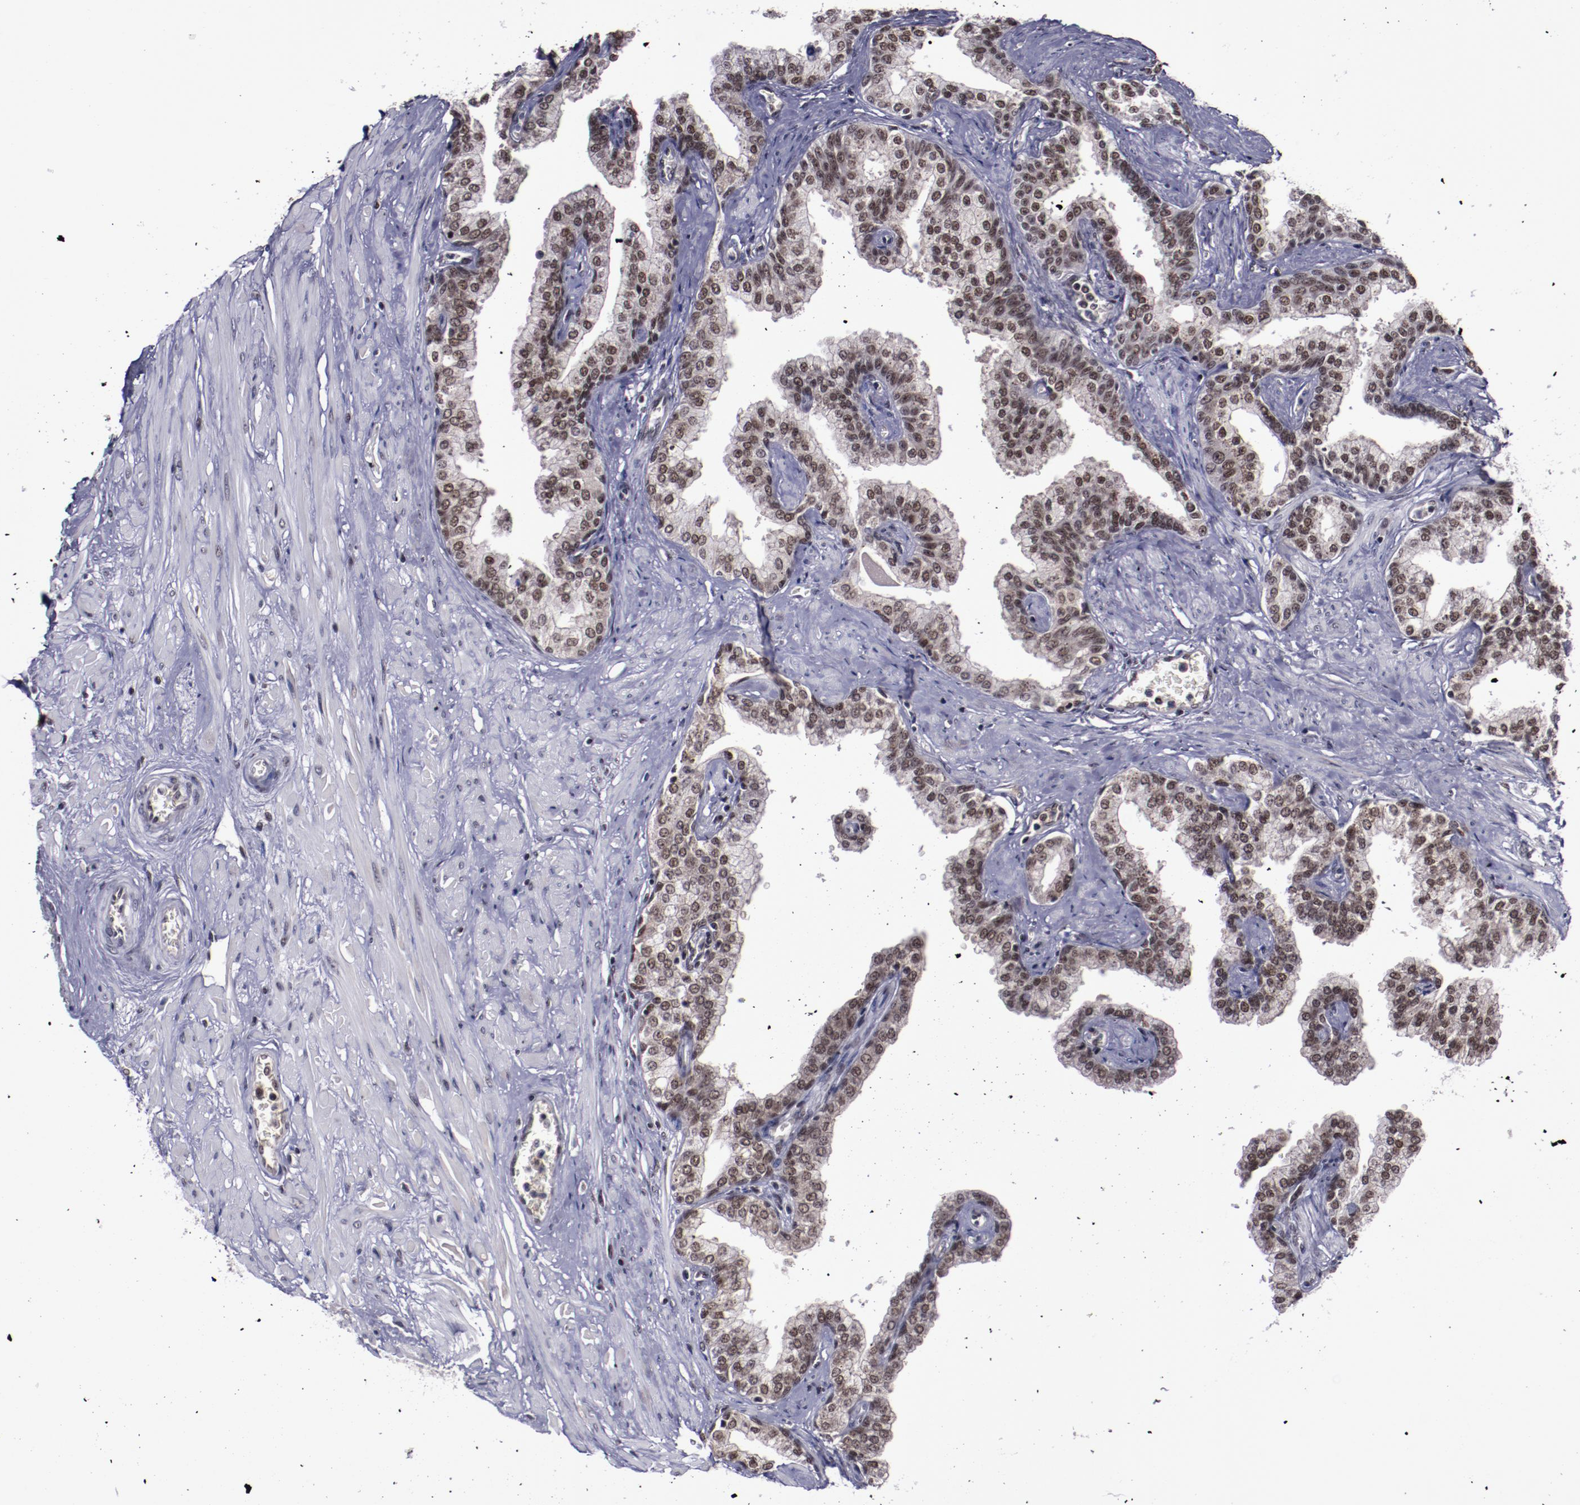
{"staining": {"intensity": "moderate", "quantity": ">75%", "location": "nuclear"}, "tissue": "prostate", "cell_type": "Glandular cells", "image_type": "normal", "snomed": [{"axis": "morphology", "description": "Normal tissue, NOS"}, {"axis": "topography", "description": "Prostate"}], "caption": "Immunohistochemistry micrograph of benign prostate stained for a protein (brown), which reveals medium levels of moderate nuclear positivity in about >75% of glandular cells.", "gene": "ERH", "patient": {"sex": "male", "age": 60}}